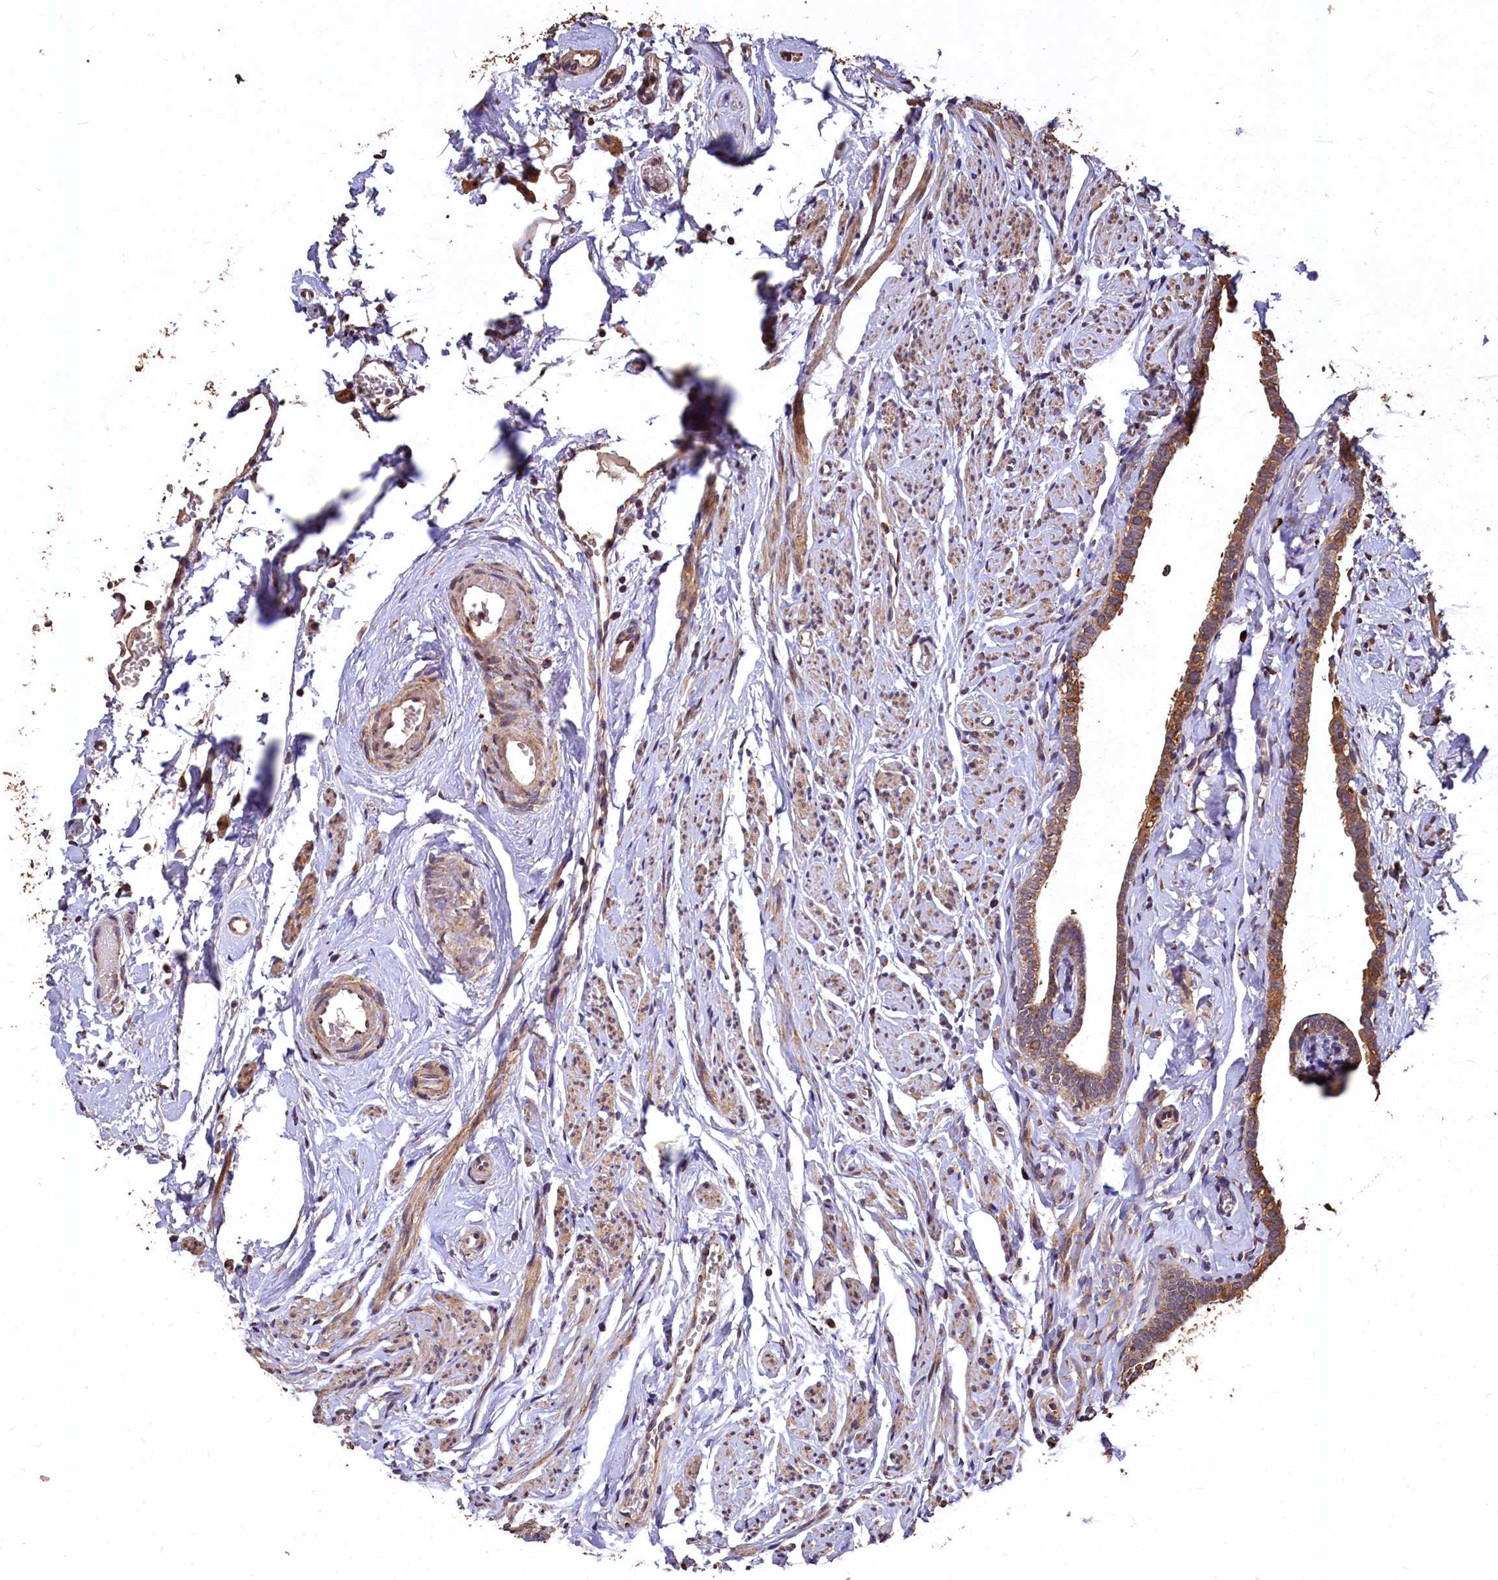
{"staining": {"intensity": "moderate", "quantity": ">75%", "location": "cytoplasmic/membranous"}, "tissue": "fallopian tube", "cell_type": "Glandular cells", "image_type": "normal", "snomed": [{"axis": "morphology", "description": "Normal tissue, NOS"}, {"axis": "topography", "description": "Fallopian tube"}], "caption": "Protein expression by IHC displays moderate cytoplasmic/membranous positivity in approximately >75% of glandular cells in benign fallopian tube.", "gene": "LSM4", "patient": {"sex": "female", "age": 66}}